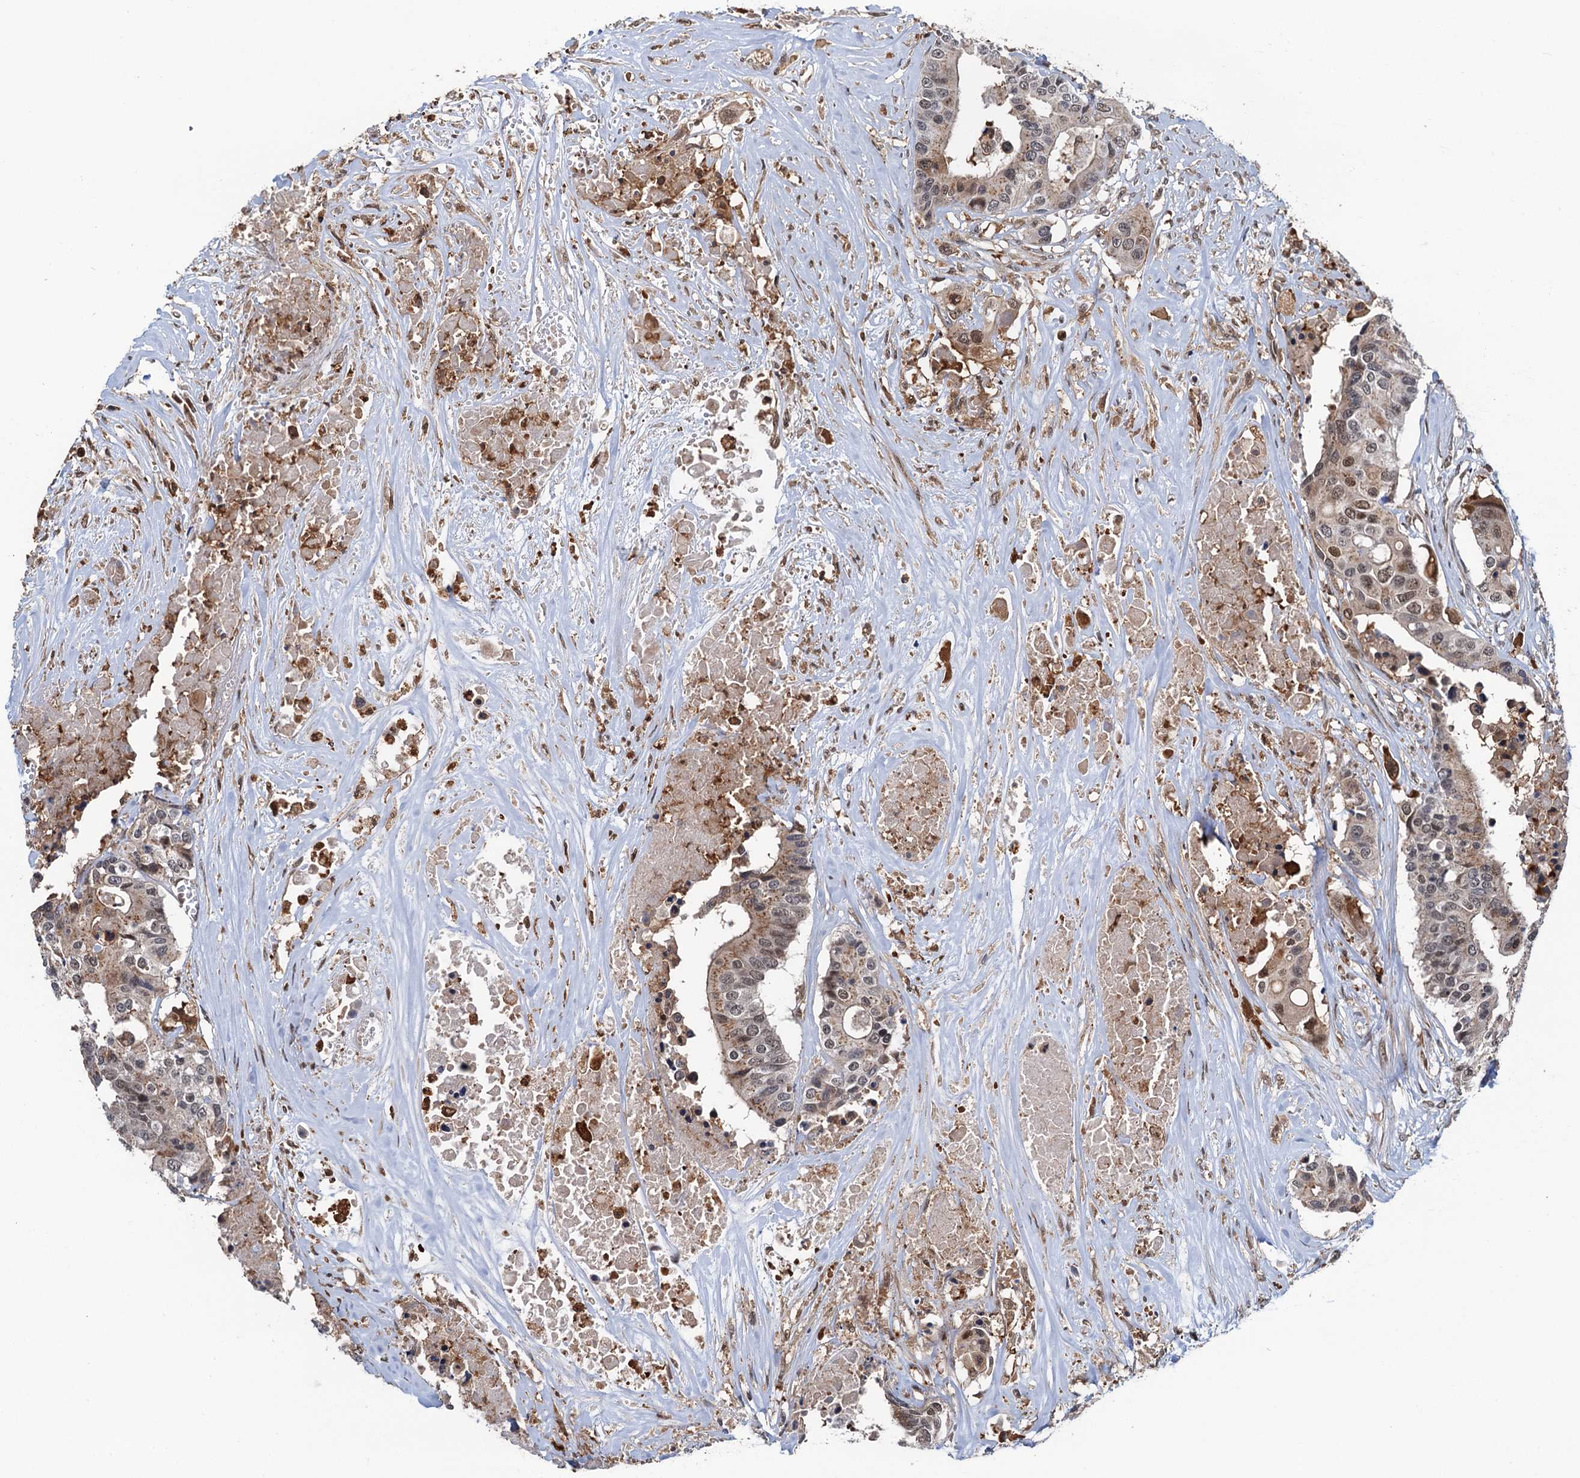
{"staining": {"intensity": "weak", "quantity": "25%-75%", "location": "cytoplasmic/membranous,nuclear"}, "tissue": "colorectal cancer", "cell_type": "Tumor cells", "image_type": "cancer", "snomed": [{"axis": "morphology", "description": "Adenocarcinoma, NOS"}, {"axis": "topography", "description": "Colon"}], "caption": "Adenocarcinoma (colorectal) was stained to show a protein in brown. There is low levels of weak cytoplasmic/membranous and nuclear staining in about 25%-75% of tumor cells. (DAB (3,3'-diaminobenzidine) IHC, brown staining for protein, blue staining for nuclei).", "gene": "ZNF609", "patient": {"sex": "male", "age": 77}}